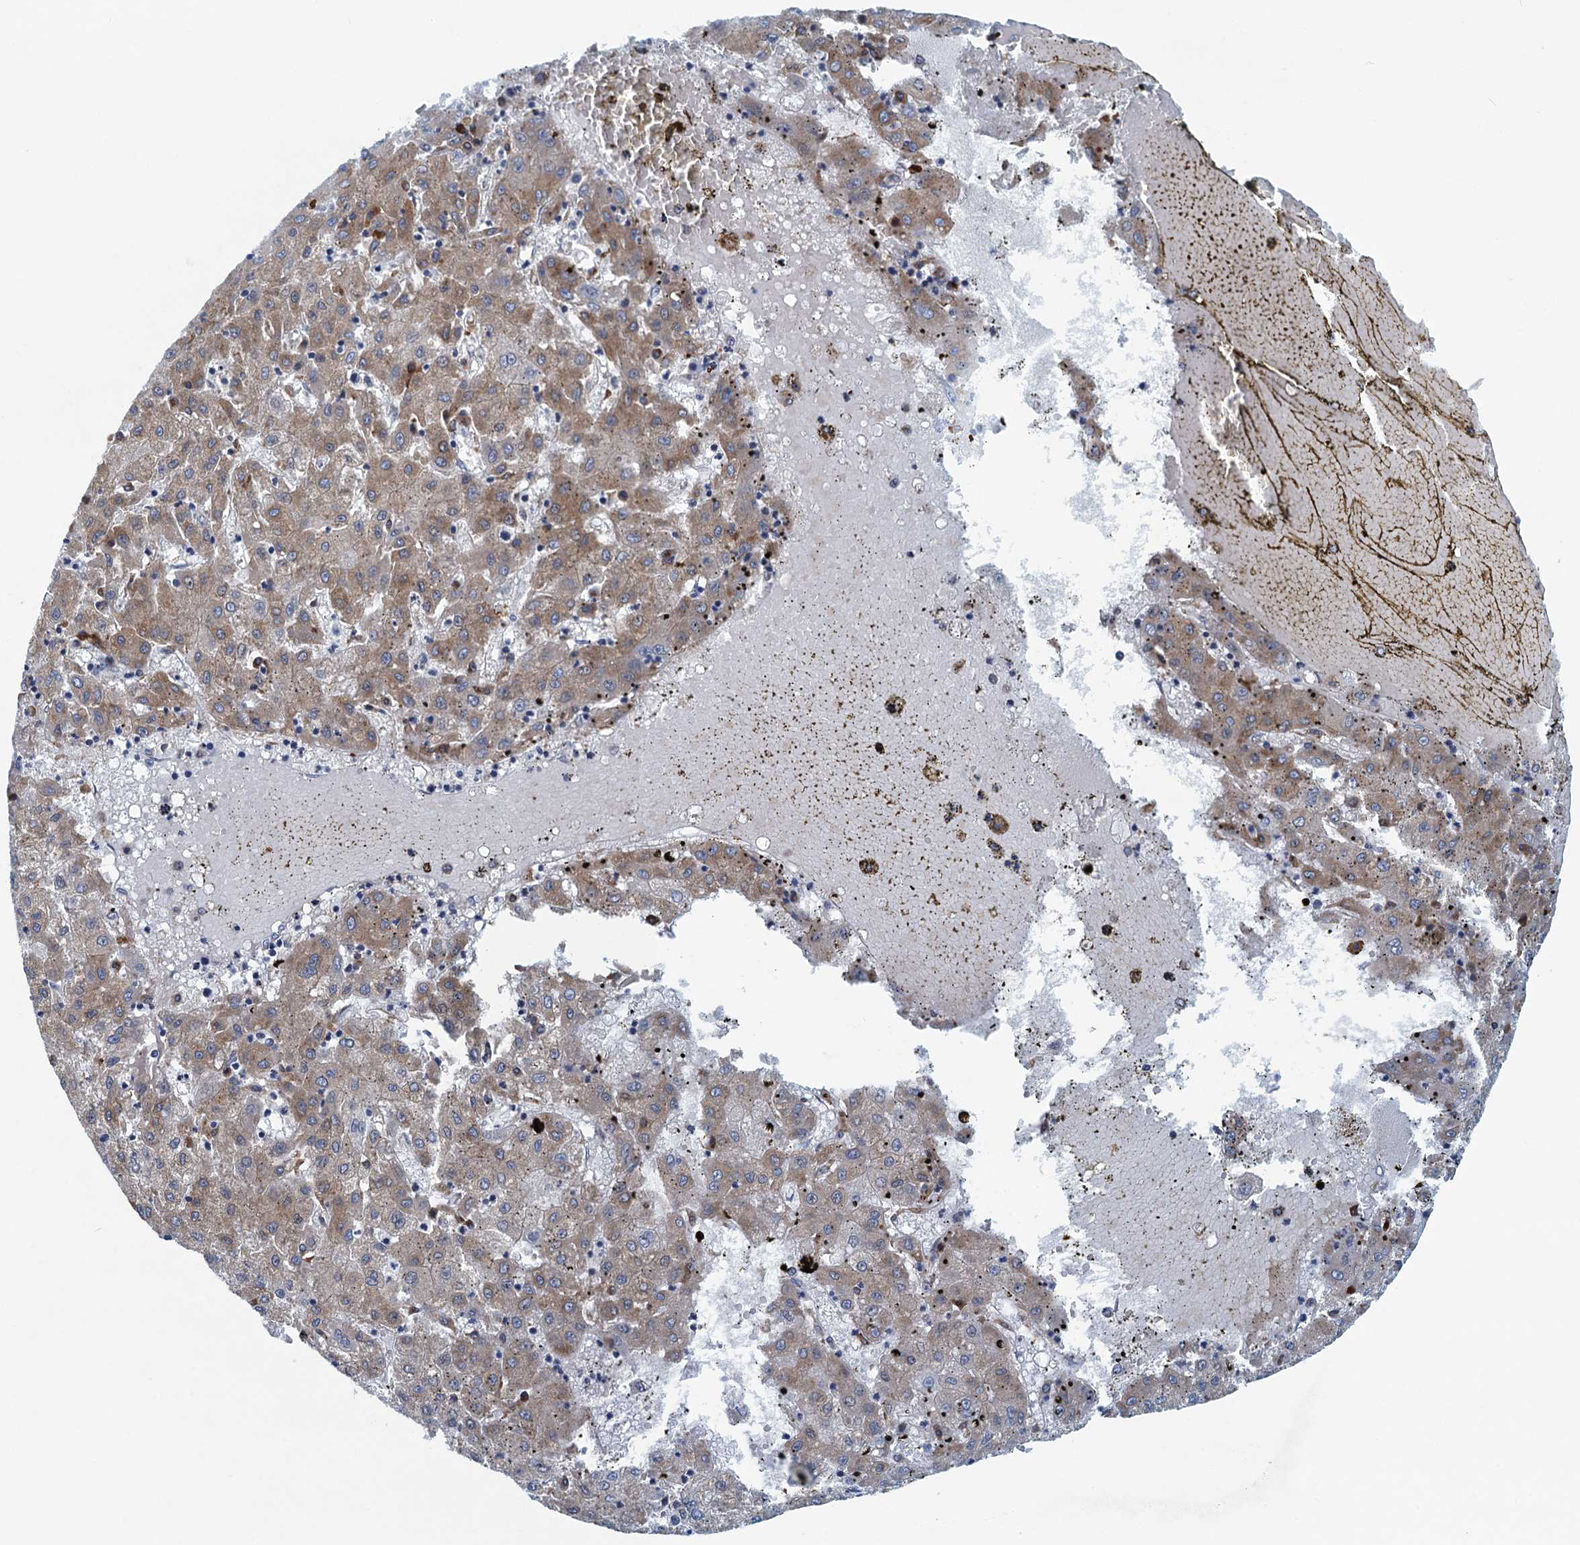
{"staining": {"intensity": "moderate", "quantity": ">75%", "location": "cytoplasmic/membranous"}, "tissue": "liver cancer", "cell_type": "Tumor cells", "image_type": "cancer", "snomed": [{"axis": "morphology", "description": "Carcinoma, Hepatocellular, NOS"}, {"axis": "topography", "description": "Liver"}], "caption": "Immunohistochemistry (DAB (3,3'-diaminobenzidine)) staining of liver hepatocellular carcinoma exhibits moderate cytoplasmic/membranous protein expression in about >75% of tumor cells.", "gene": "MYDGF", "patient": {"sex": "male", "age": 72}}